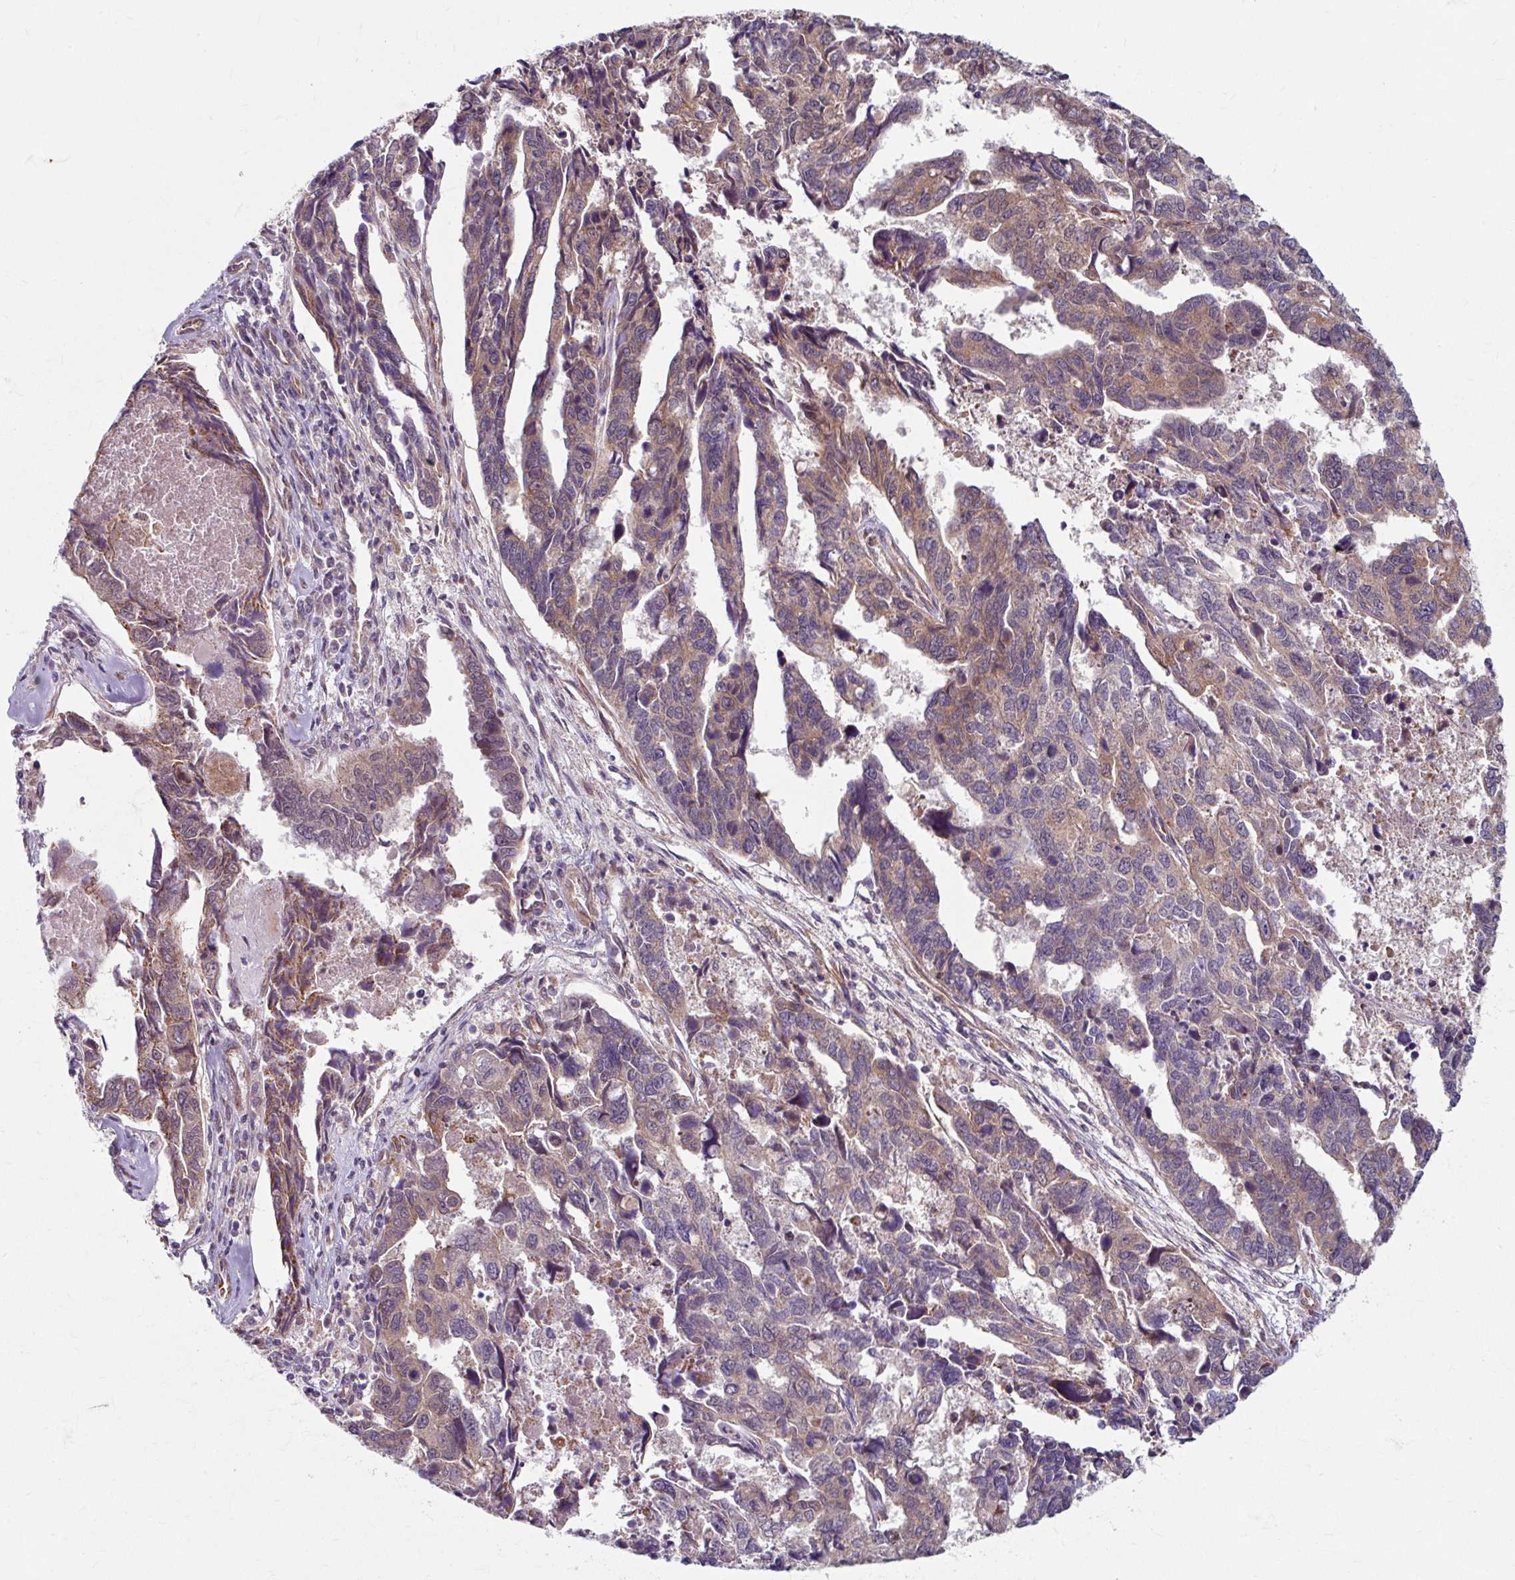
{"staining": {"intensity": "weak", "quantity": "25%-75%", "location": "cytoplasmic/membranous"}, "tissue": "endometrial cancer", "cell_type": "Tumor cells", "image_type": "cancer", "snomed": [{"axis": "morphology", "description": "Adenocarcinoma, NOS"}, {"axis": "topography", "description": "Endometrium"}], "caption": "The photomicrograph demonstrates staining of endometrial adenocarcinoma, revealing weak cytoplasmic/membranous protein positivity (brown color) within tumor cells.", "gene": "DAAM2", "patient": {"sex": "female", "age": 73}}